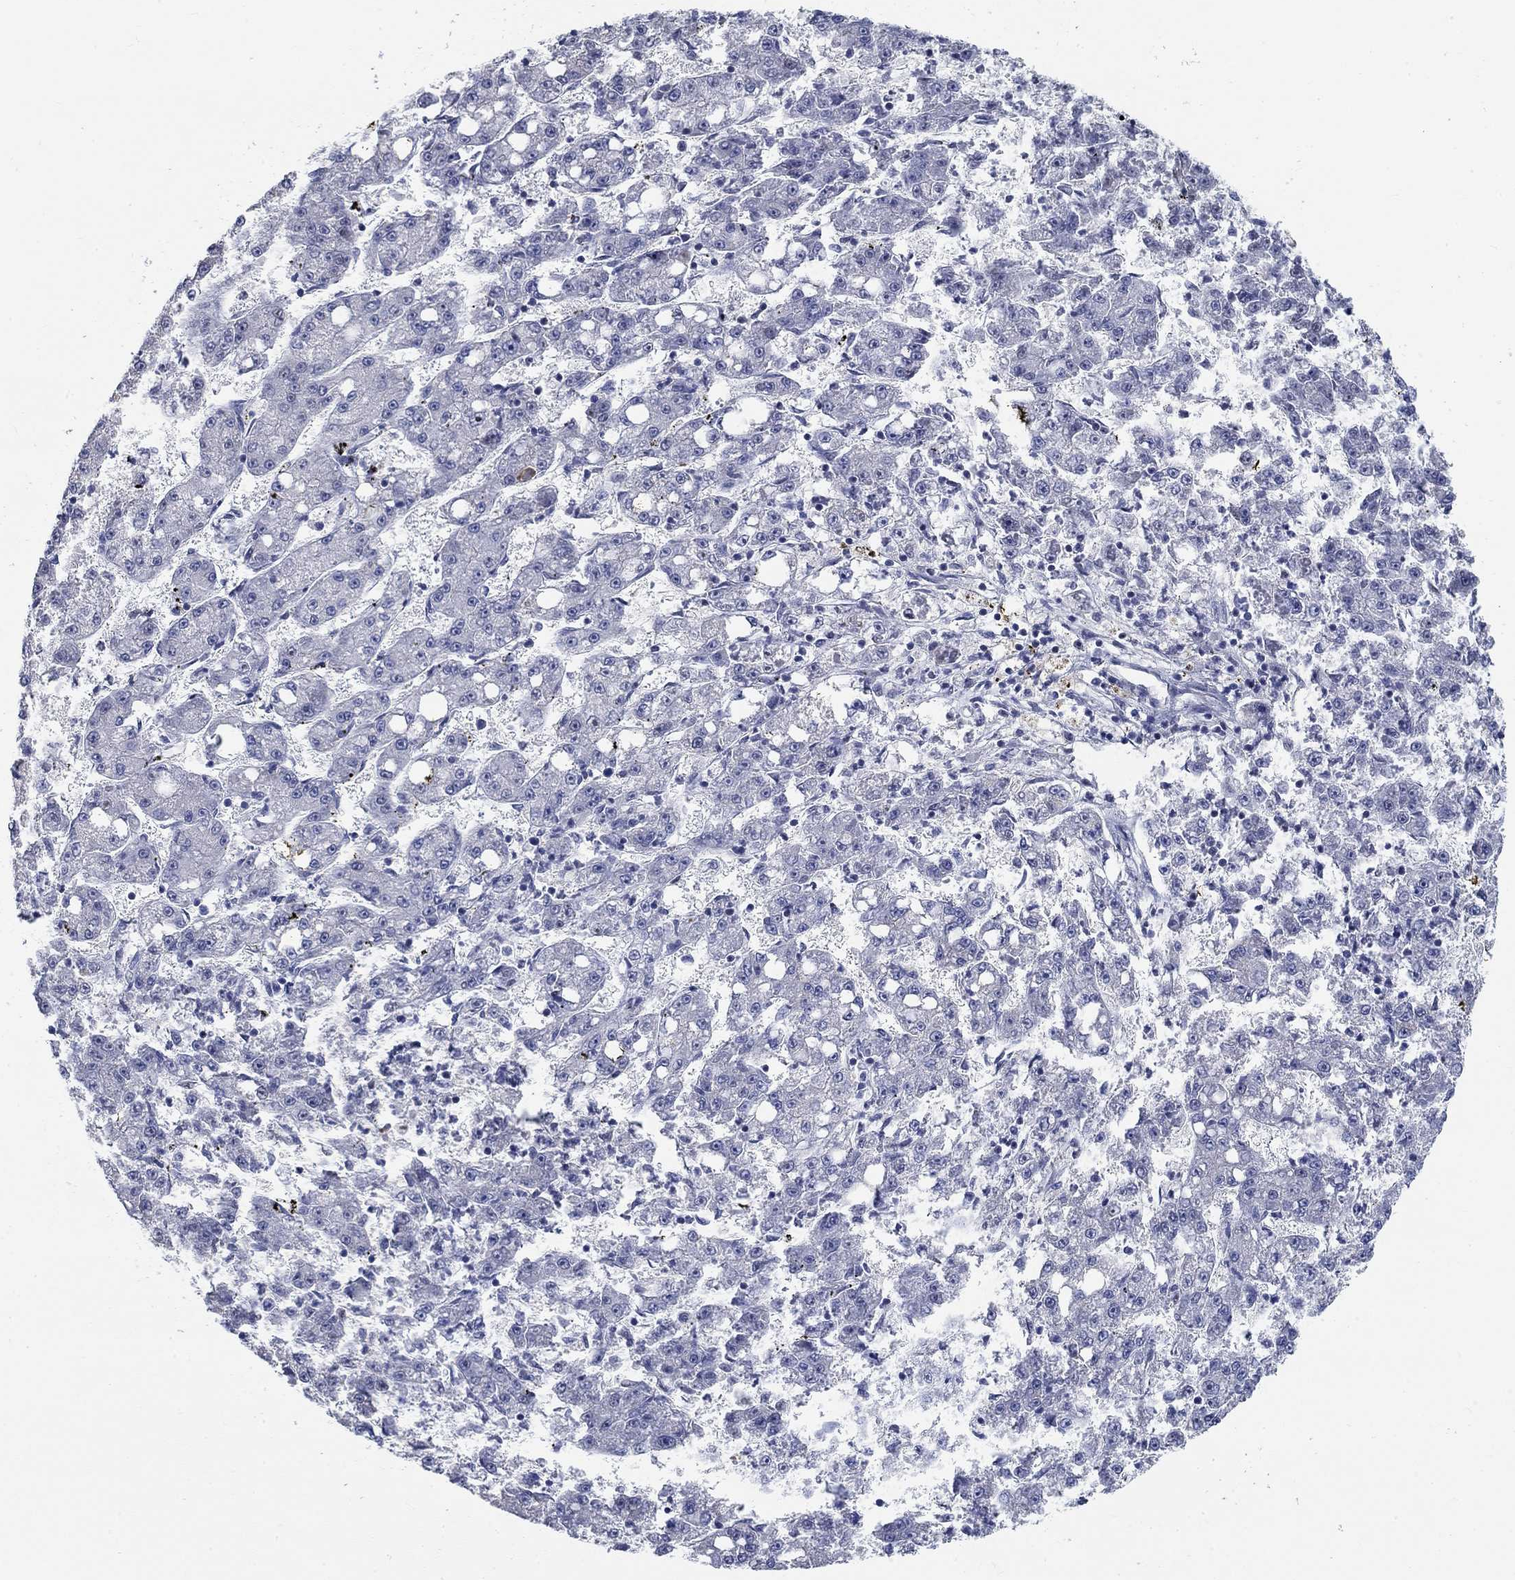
{"staining": {"intensity": "negative", "quantity": "none", "location": "none"}, "tissue": "liver cancer", "cell_type": "Tumor cells", "image_type": "cancer", "snomed": [{"axis": "morphology", "description": "Carcinoma, Hepatocellular, NOS"}, {"axis": "topography", "description": "Liver"}], "caption": "High power microscopy image of an immunohistochemistry photomicrograph of hepatocellular carcinoma (liver), revealing no significant positivity in tumor cells. (DAB (3,3'-diaminobenzidine) immunohistochemistry, high magnification).", "gene": "SMIM18", "patient": {"sex": "female", "age": 65}}